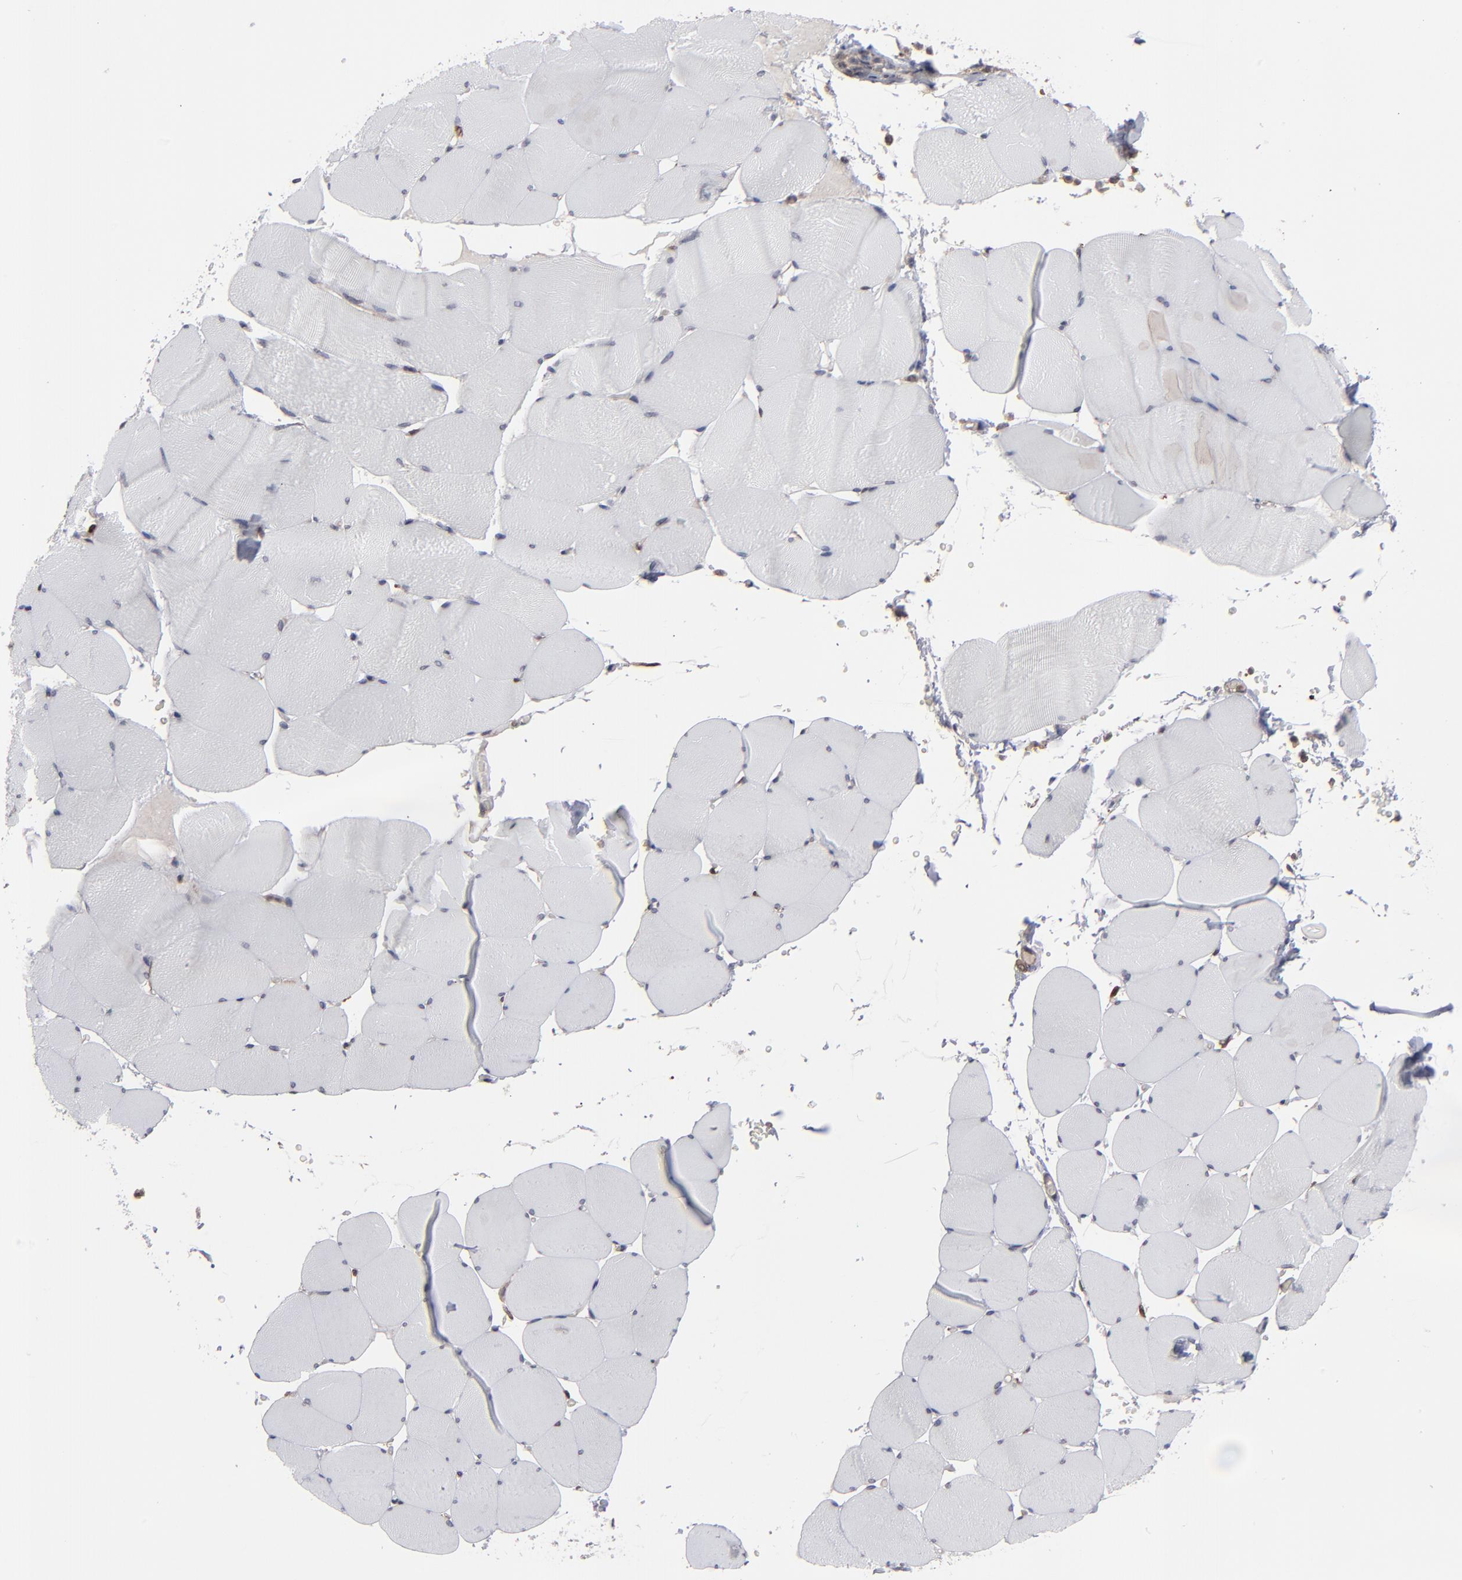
{"staining": {"intensity": "negative", "quantity": "none", "location": "none"}, "tissue": "skeletal muscle", "cell_type": "Myocytes", "image_type": "normal", "snomed": [{"axis": "morphology", "description": "Normal tissue, NOS"}, {"axis": "topography", "description": "Skeletal muscle"}], "caption": "High power microscopy micrograph of an IHC image of normal skeletal muscle, revealing no significant positivity in myocytes.", "gene": "KIAA2026", "patient": {"sex": "male", "age": 62}}